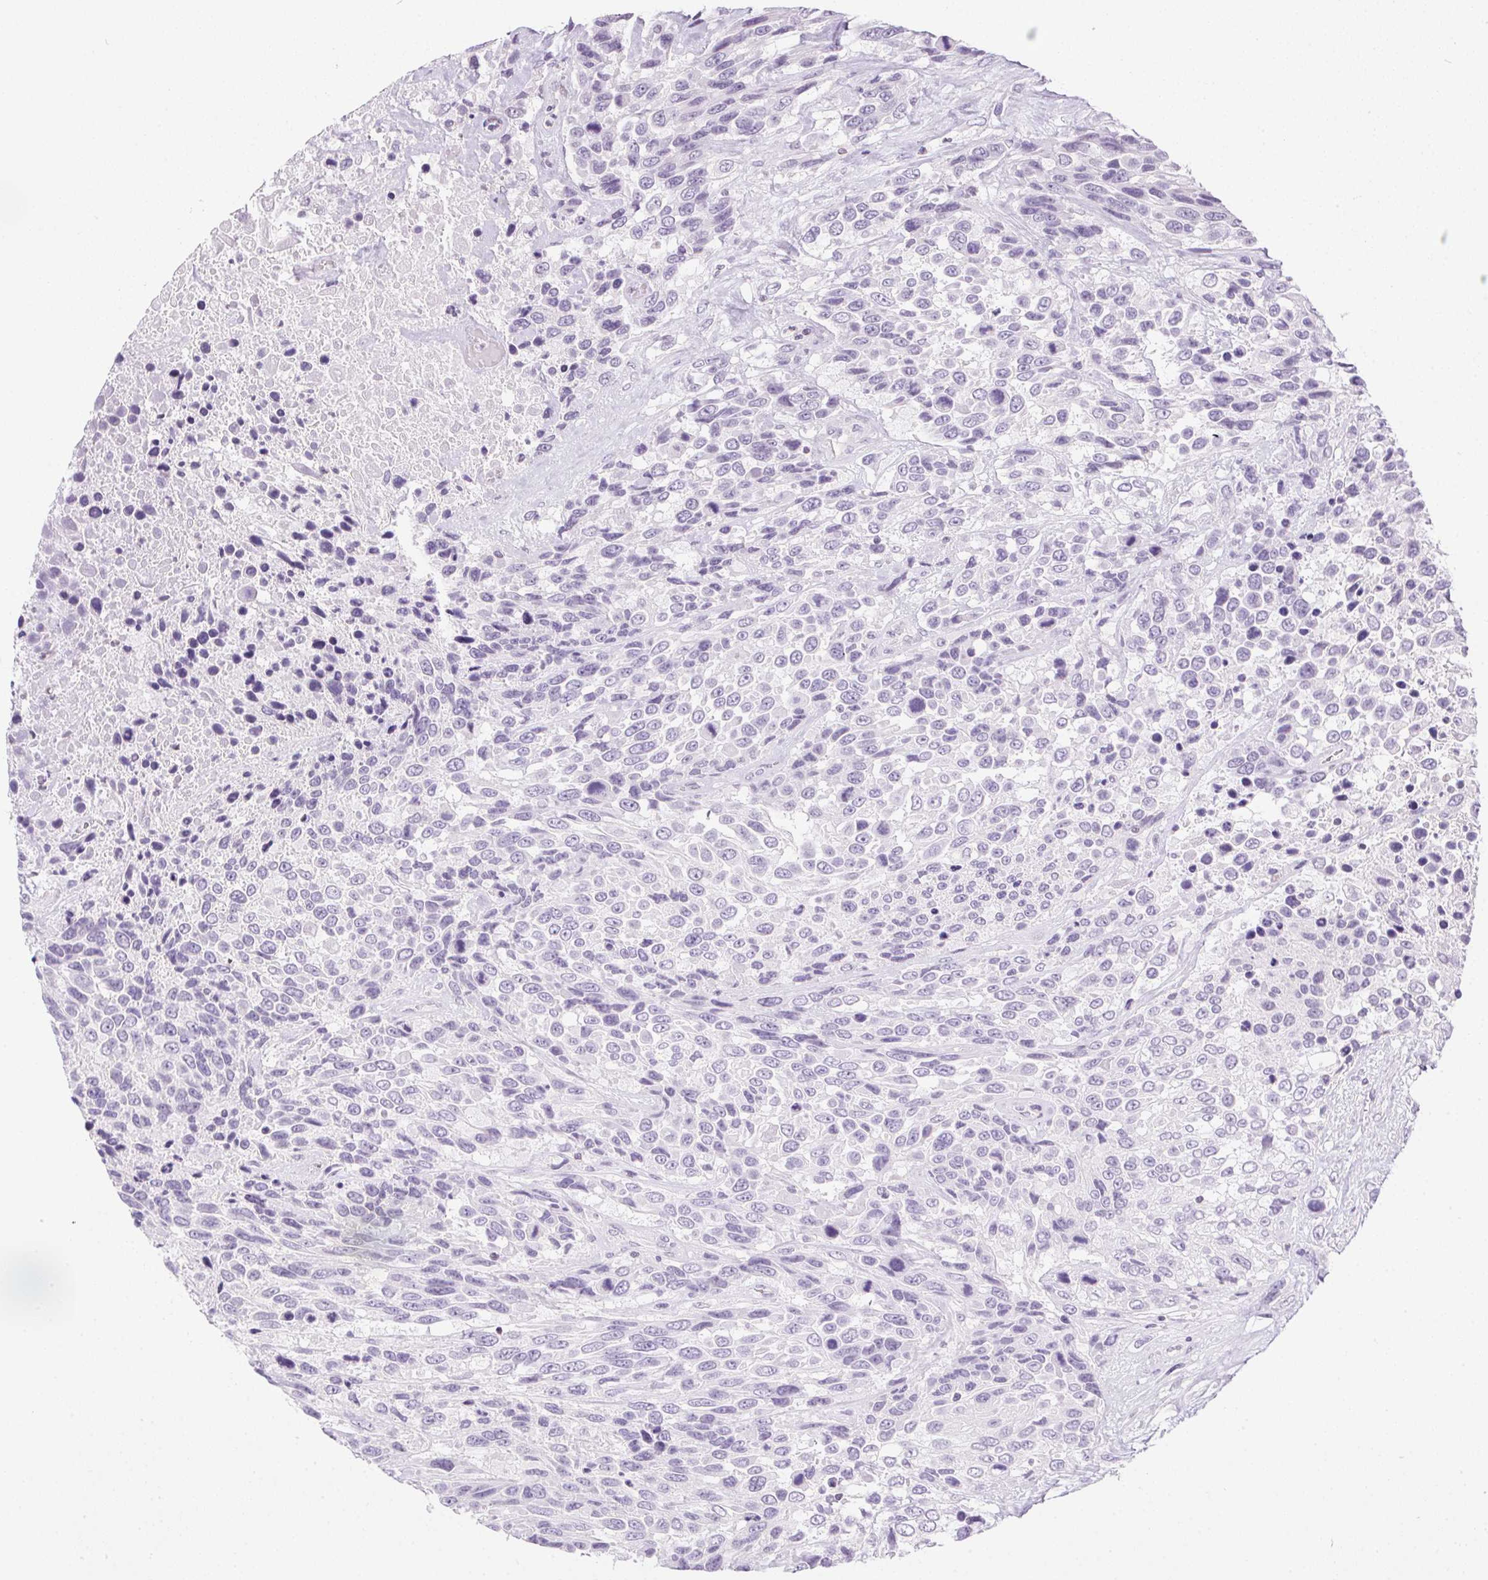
{"staining": {"intensity": "negative", "quantity": "none", "location": "none"}, "tissue": "urothelial cancer", "cell_type": "Tumor cells", "image_type": "cancer", "snomed": [{"axis": "morphology", "description": "Urothelial carcinoma, High grade"}, {"axis": "topography", "description": "Urinary bladder"}], "caption": "Immunohistochemistry (IHC) photomicrograph of urothelial cancer stained for a protein (brown), which shows no positivity in tumor cells. (DAB (3,3'-diaminobenzidine) immunohistochemistry (IHC) with hematoxylin counter stain).", "gene": "PRL", "patient": {"sex": "female", "age": 70}}